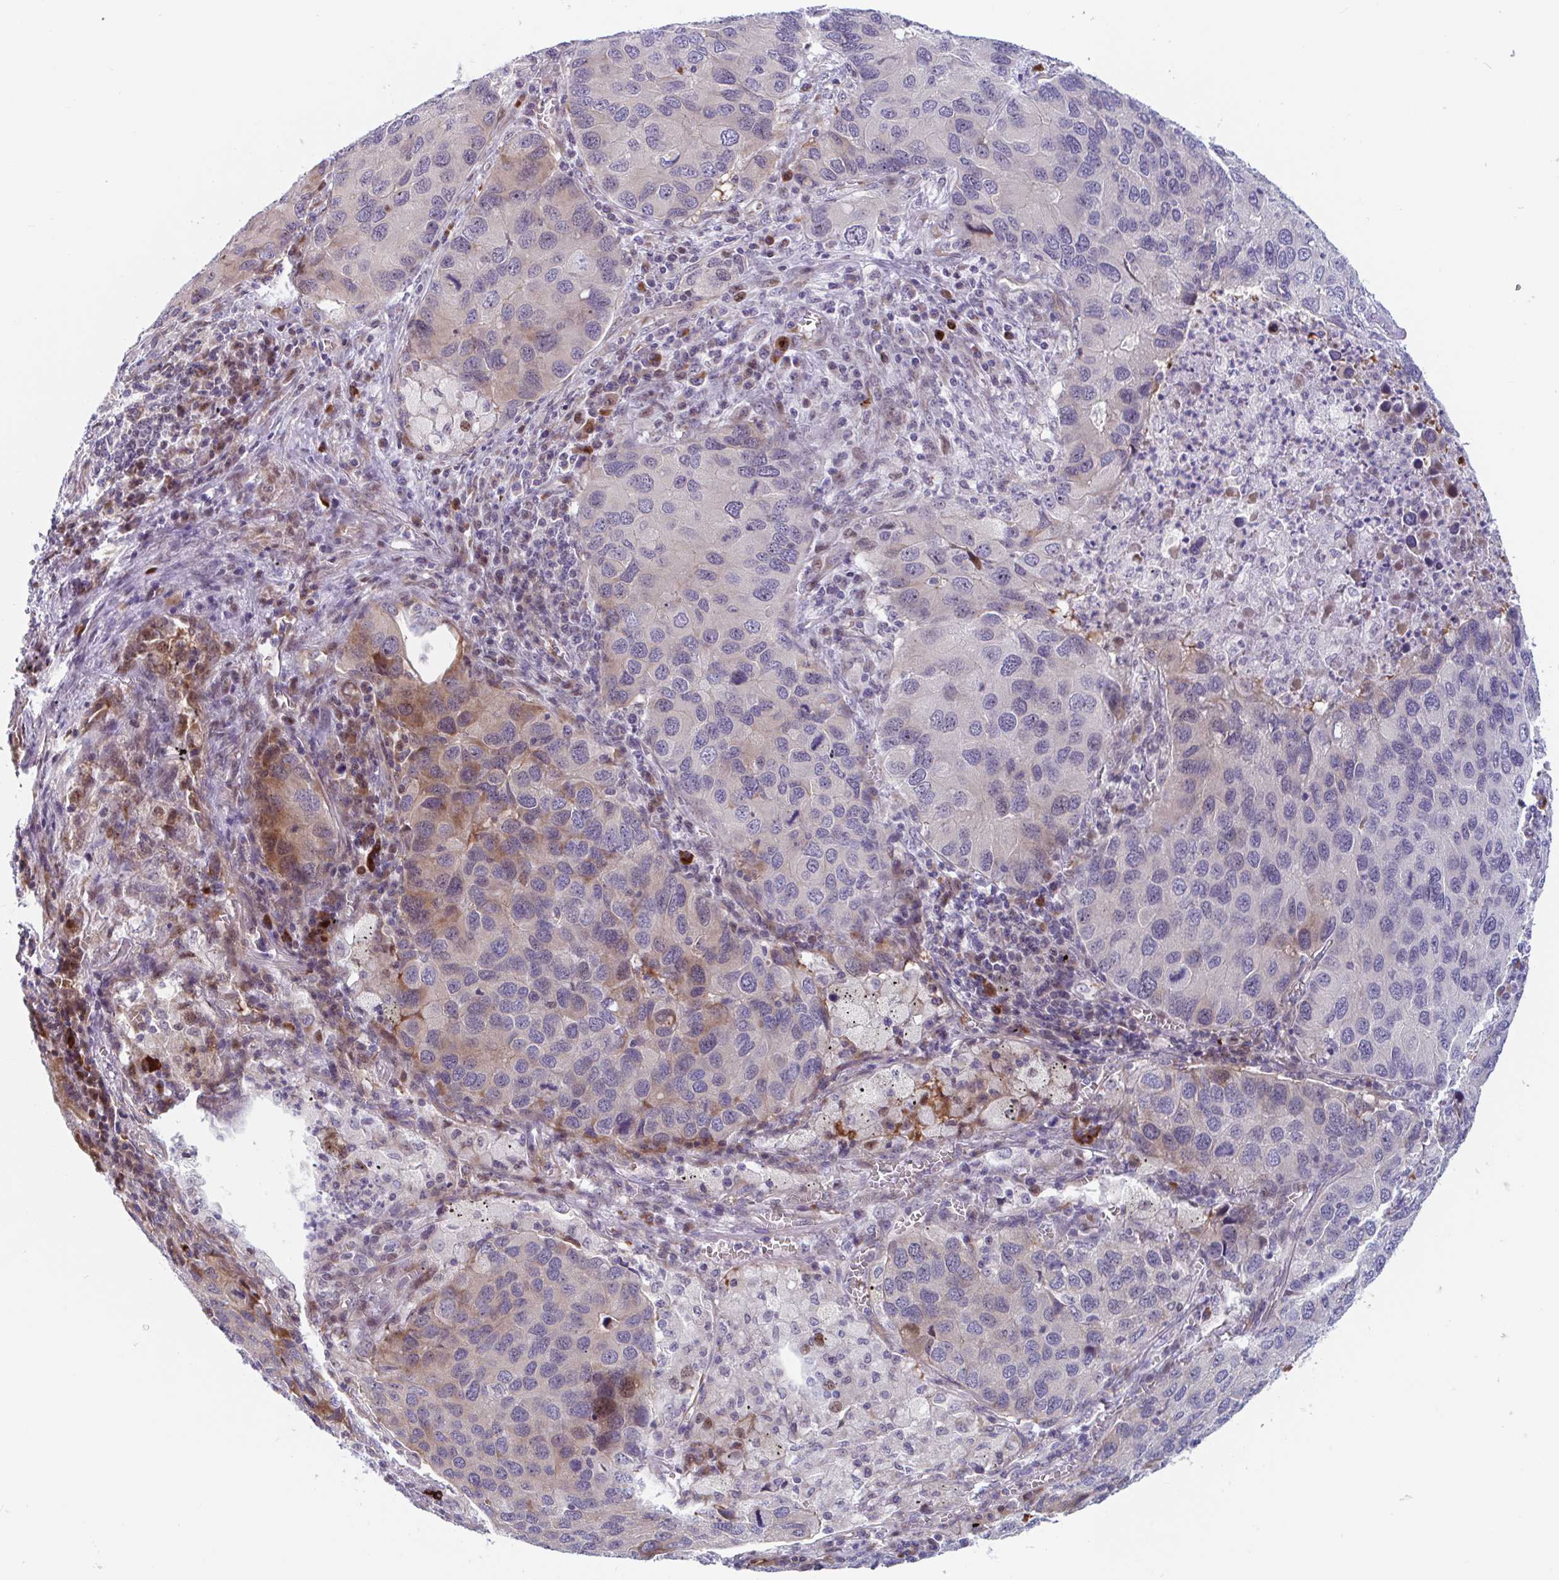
{"staining": {"intensity": "moderate", "quantity": "25%-75%", "location": "cytoplasmic/membranous"}, "tissue": "lung cancer", "cell_type": "Tumor cells", "image_type": "cancer", "snomed": [{"axis": "morphology", "description": "Aneuploidy"}, {"axis": "morphology", "description": "Adenocarcinoma, NOS"}, {"axis": "topography", "description": "Lymph node"}, {"axis": "topography", "description": "Lung"}], "caption": "Lung adenocarcinoma was stained to show a protein in brown. There is medium levels of moderate cytoplasmic/membranous positivity in about 25%-75% of tumor cells.", "gene": "DUXA", "patient": {"sex": "female", "age": 74}}